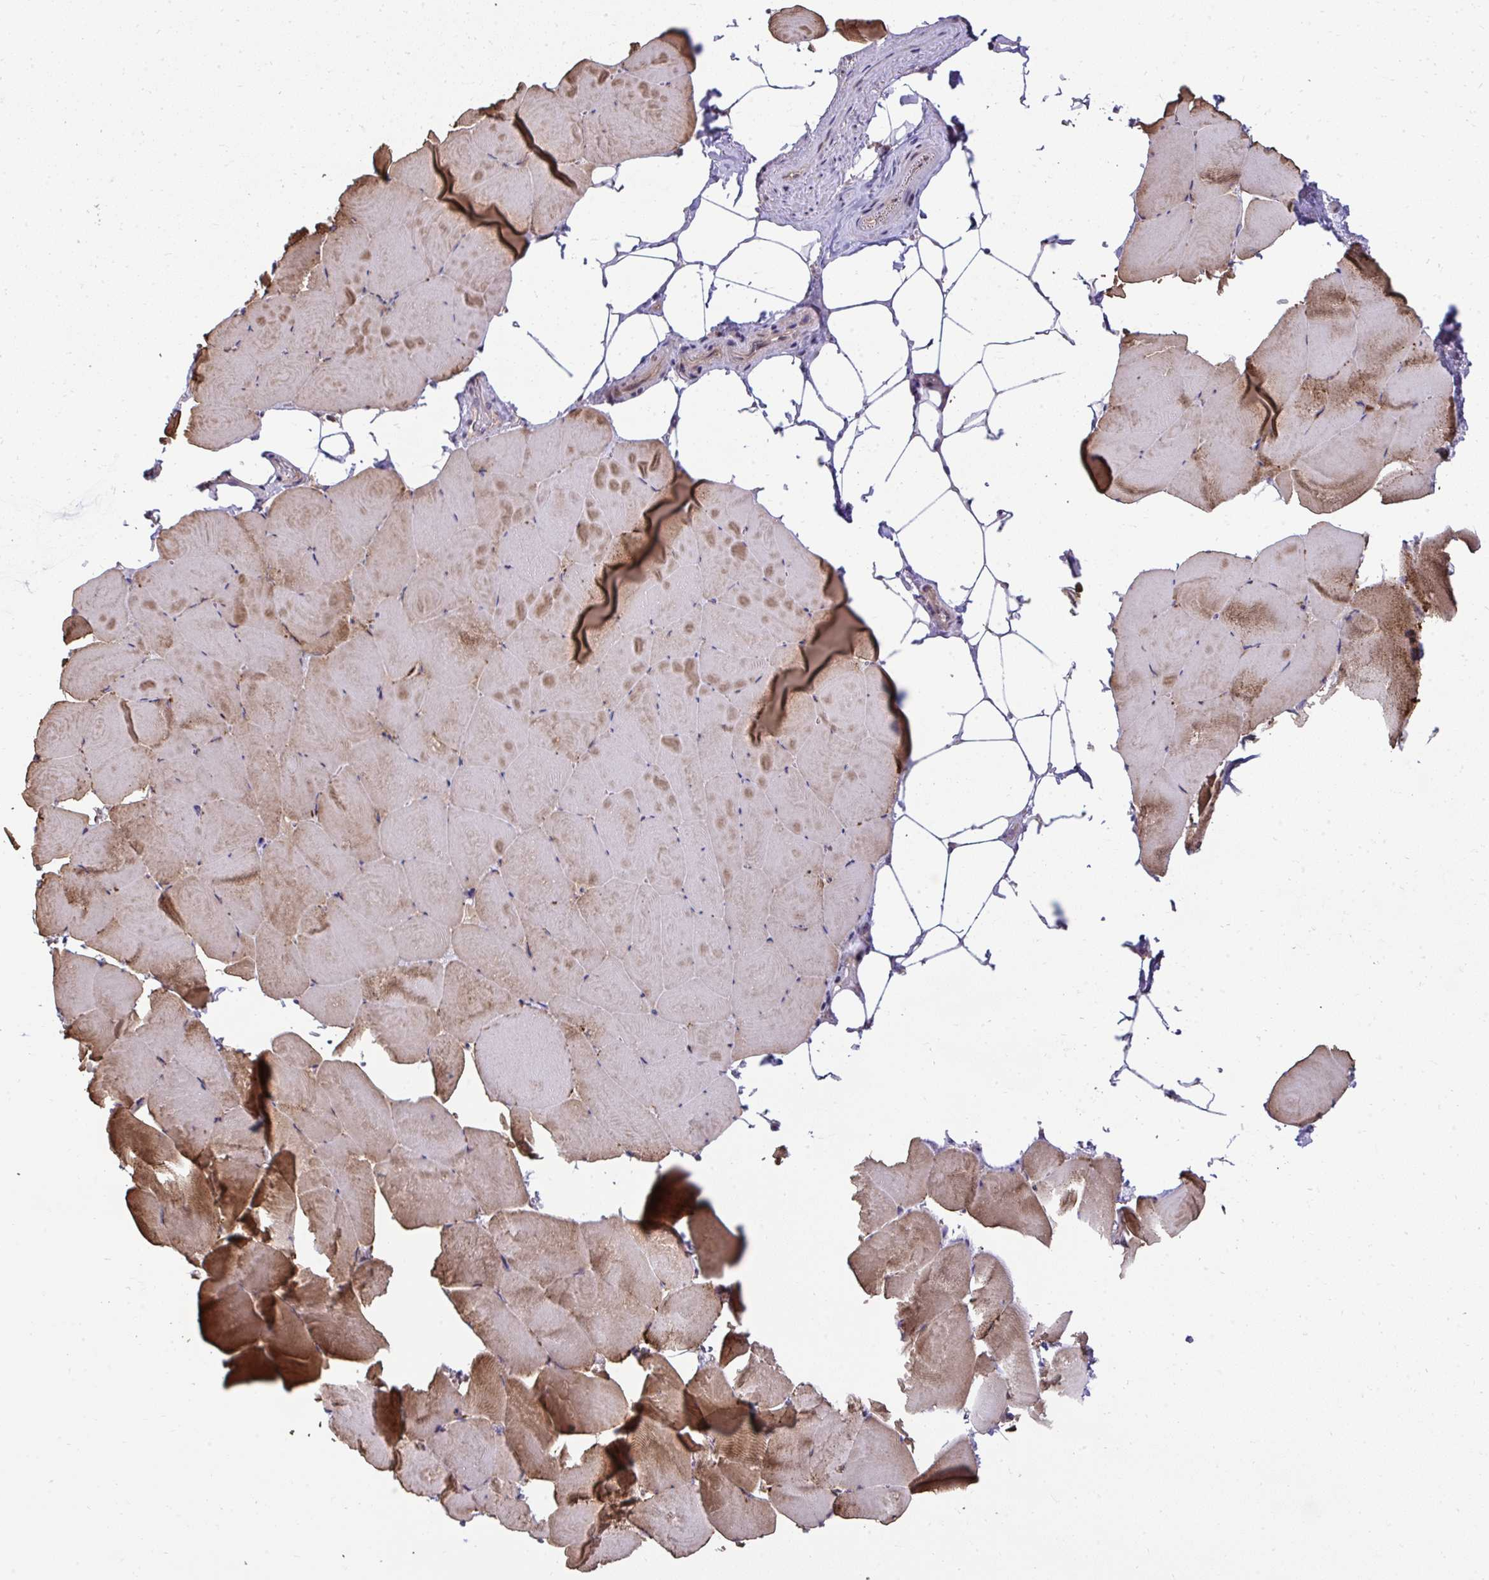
{"staining": {"intensity": "strong", "quantity": "25%-75%", "location": "cytoplasmic/membranous"}, "tissue": "skeletal muscle", "cell_type": "Myocytes", "image_type": "normal", "snomed": [{"axis": "morphology", "description": "Normal tissue, NOS"}, {"axis": "topography", "description": "Skeletal muscle"}], "caption": "Immunohistochemistry (IHC) (DAB (3,3'-diaminobenzidine)) staining of normal skeletal muscle displays strong cytoplasmic/membranous protein expression in about 25%-75% of myocytes.", "gene": "RDH14", "patient": {"sex": "female", "age": 64}}